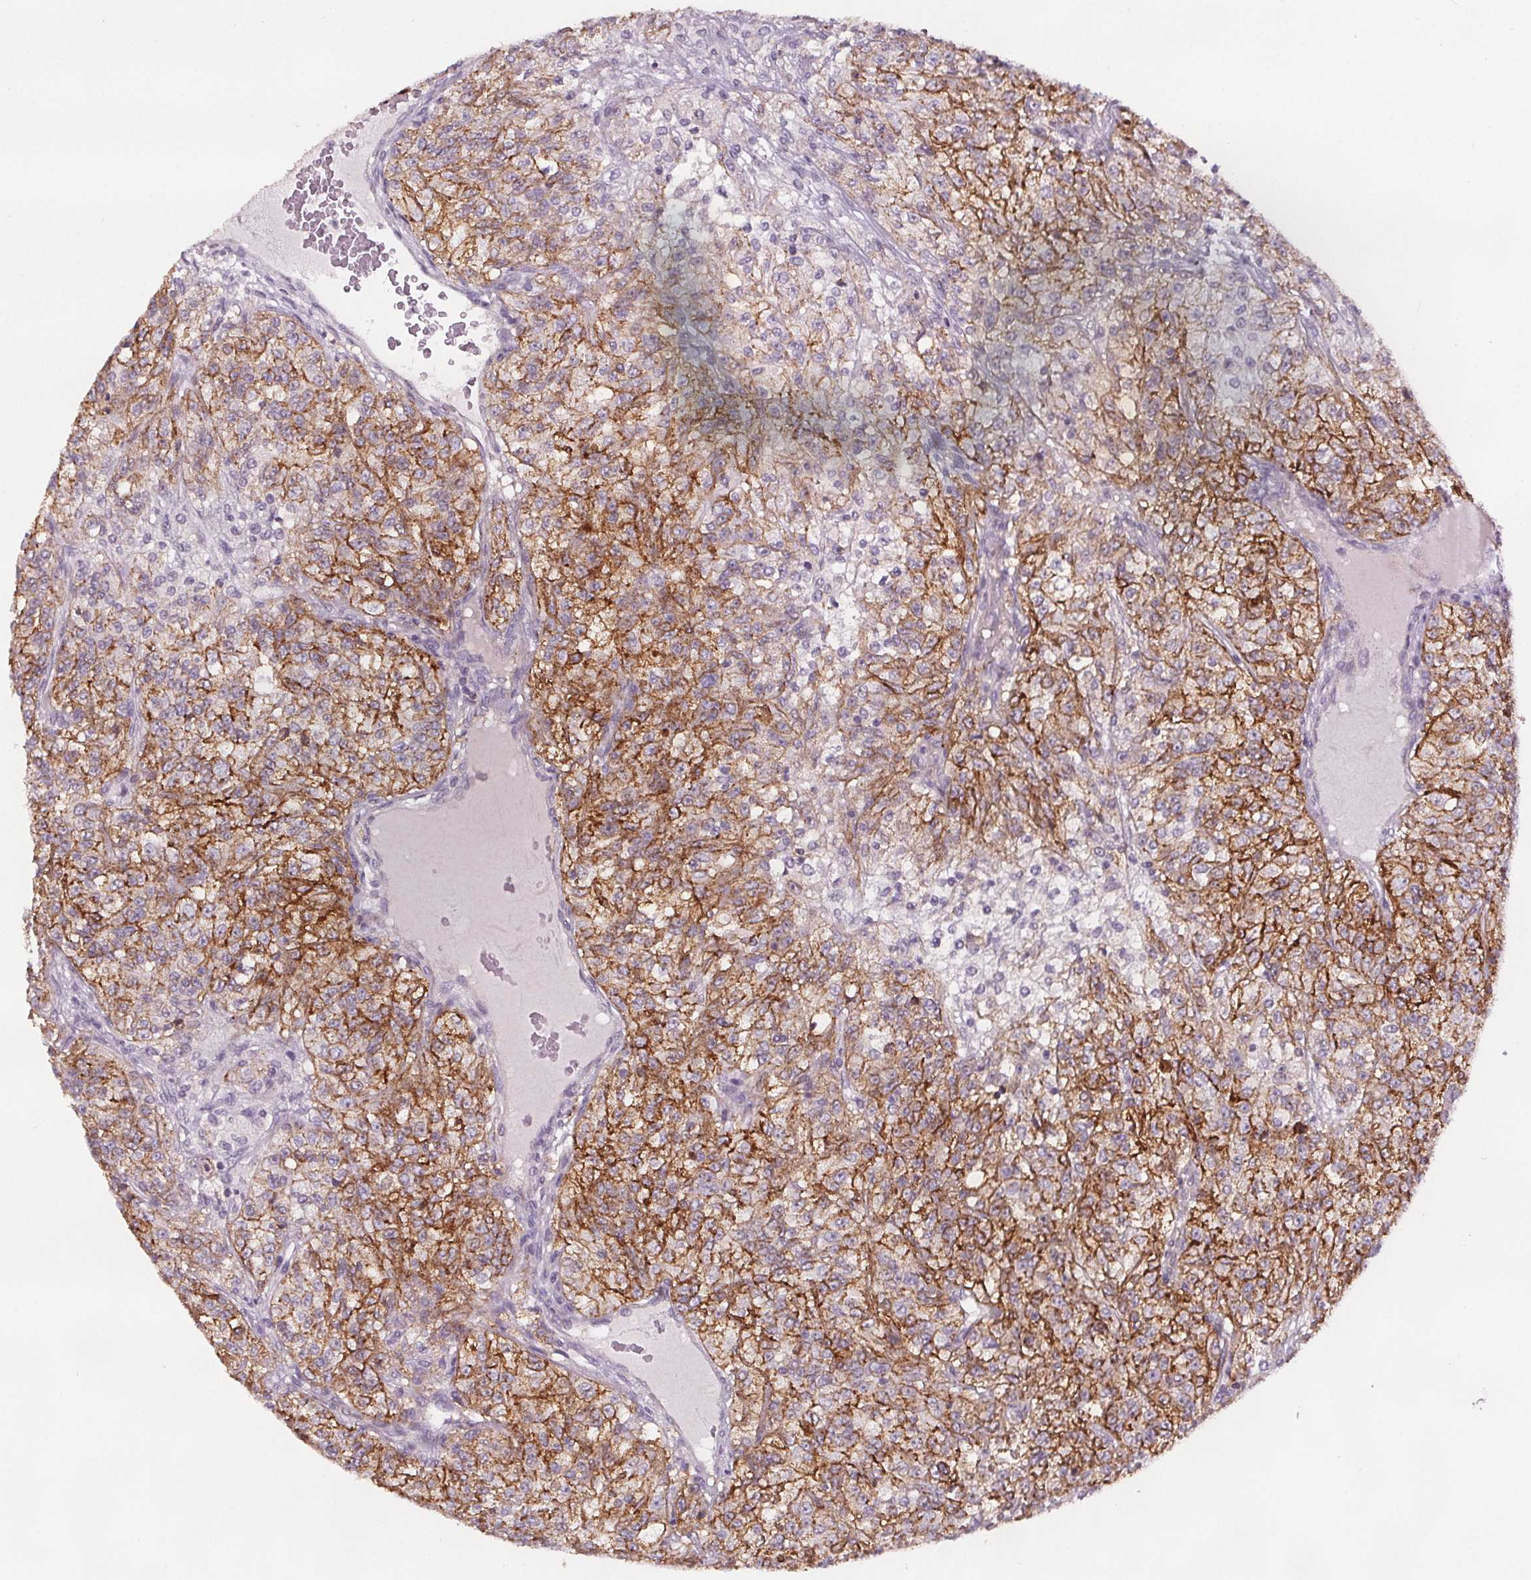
{"staining": {"intensity": "moderate", "quantity": ">75%", "location": "cytoplasmic/membranous"}, "tissue": "renal cancer", "cell_type": "Tumor cells", "image_type": "cancer", "snomed": [{"axis": "morphology", "description": "Adenocarcinoma, NOS"}, {"axis": "topography", "description": "Kidney"}], "caption": "Adenocarcinoma (renal) tissue reveals moderate cytoplasmic/membranous staining in approximately >75% of tumor cells The protein of interest is shown in brown color, while the nuclei are stained blue.", "gene": "ATP1A1", "patient": {"sex": "female", "age": 63}}